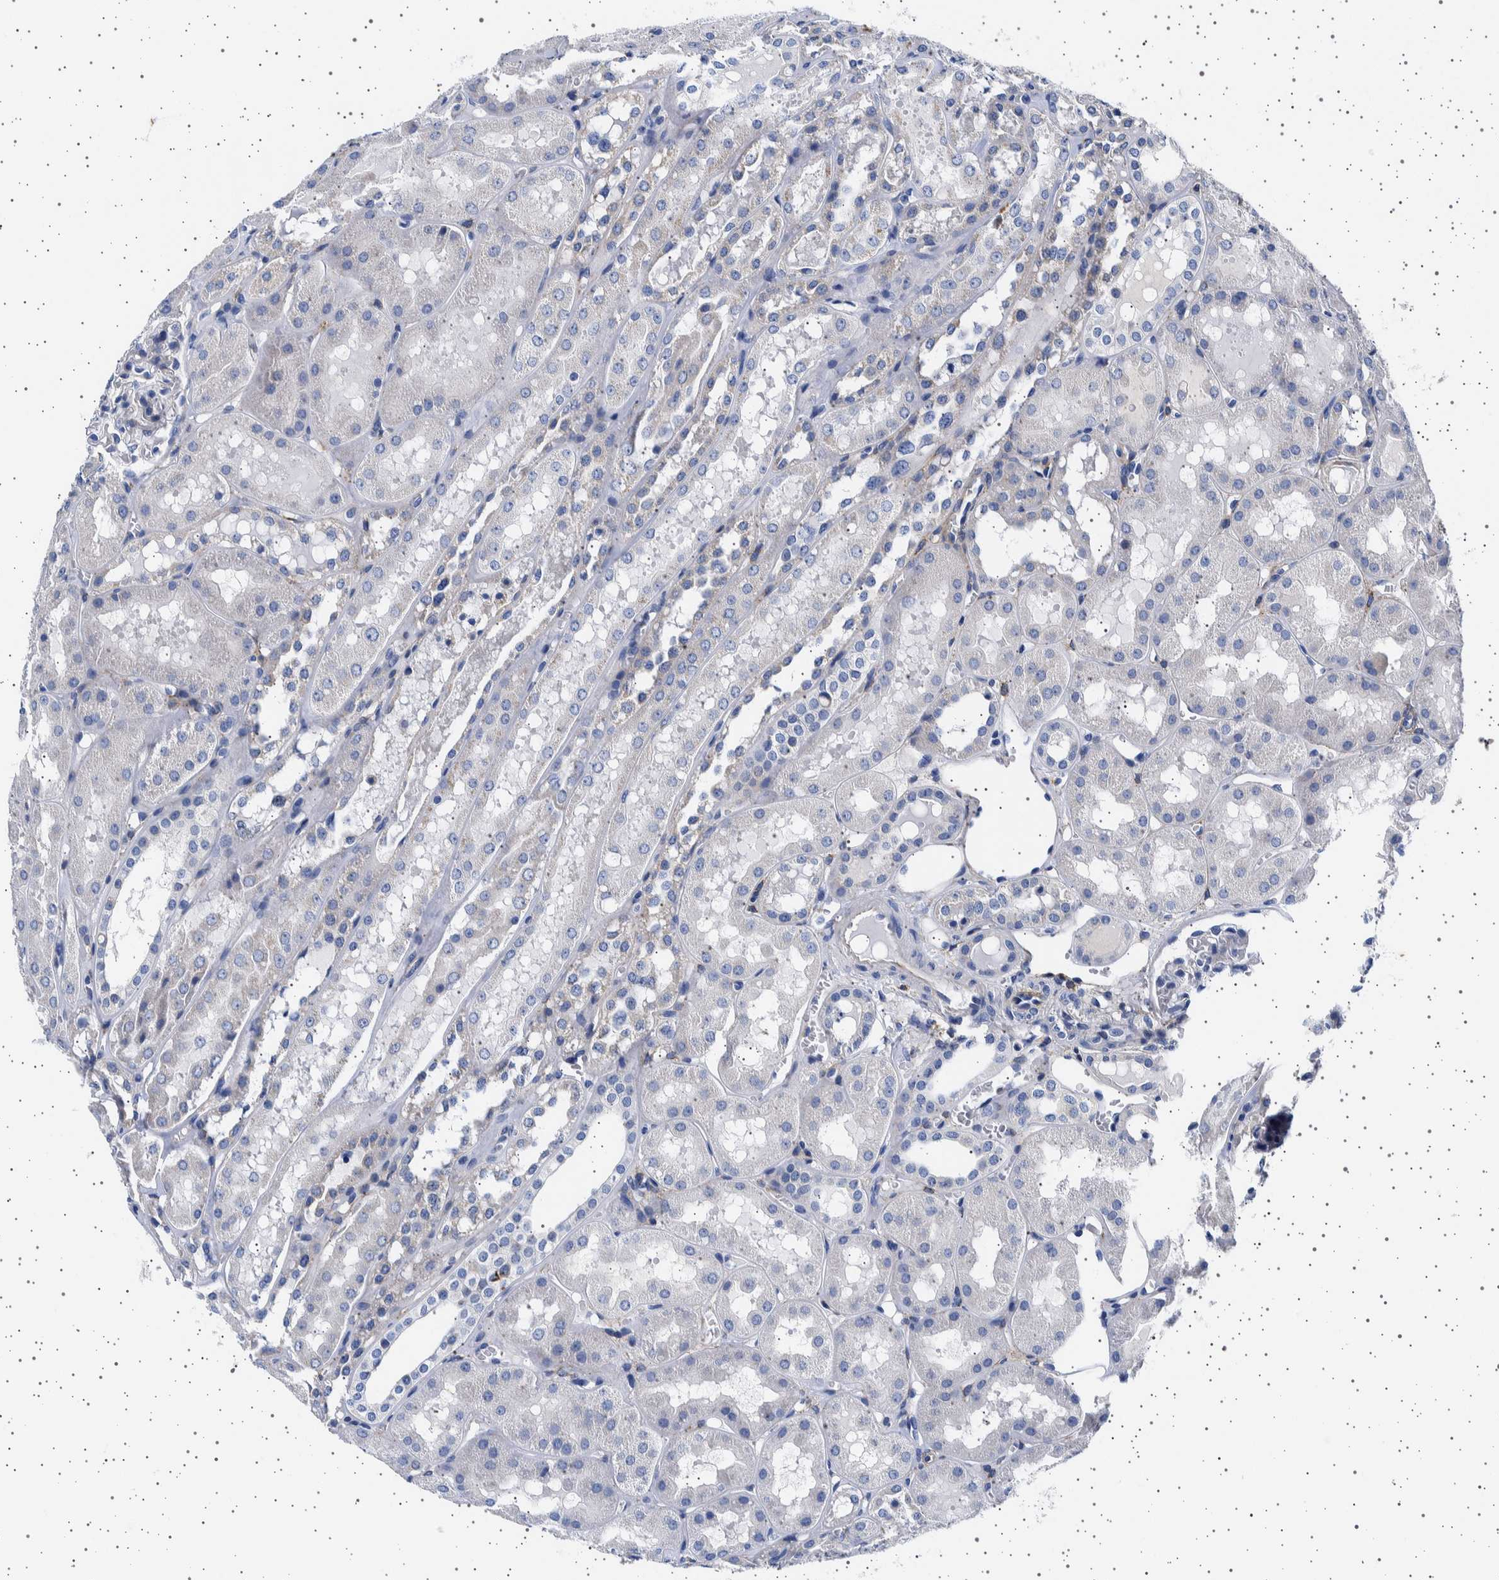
{"staining": {"intensity": "negative", "quantity": "none", "location": "none"}, "tissue": "kidney", "cell_type": "Cells in glomeruli", "image_type": "normal", "snomed": [{"axis": "morphology", "description": "Normal tissue, NOS"}, {"axis": "topography", "description": "Kidney"}, {"axis": "topography", "description": "Urinary bladder"}], "caption": "Cells in glomeruli are negative for protein expression in normal human kidney. (Stains: DAB IHC with hematoxylin counter stain, Microscopy: brightfield microscopy at high magnification).", "gene": "SEPTIN4", "patient": {"sex": "male", "age": 16}}